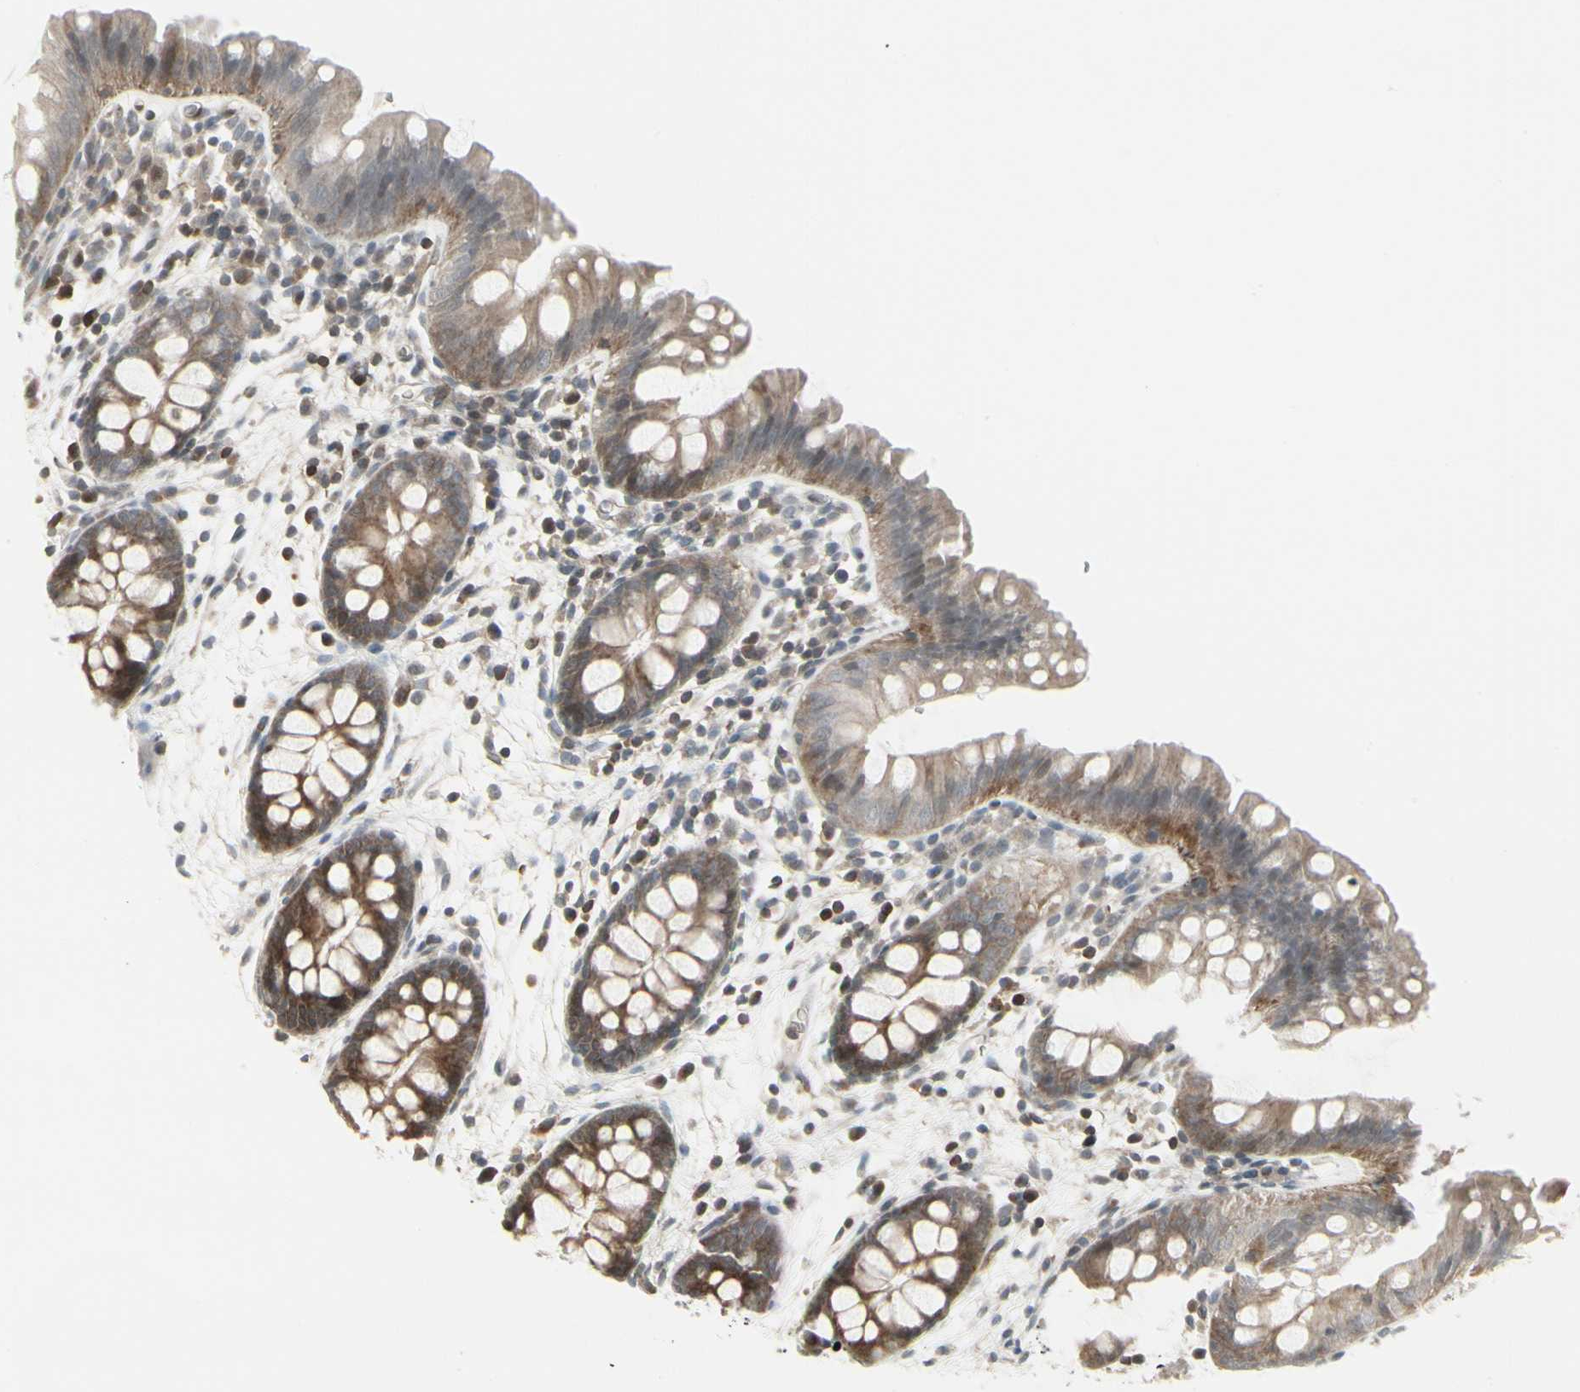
{"staining": {"intensity": "negative", "quantity": "none", "location": "none"}, "tissue": "colon", "cell_type": "Endothelial cells", "image_type": "normal", "snomed": [{"axis": "morphology", "description": "Normal tissue, NOS"}, {"axis": "topography", "description": "Smooth muscle"}, {"axis": "topography", "description": "Colon"}], "caption": "Immunohistochemical staining of normal colon demonstrates no significant expression in endothelial cells.", "gene": "IGFBP6", "patient": {"sex": "male", "age": 67}}